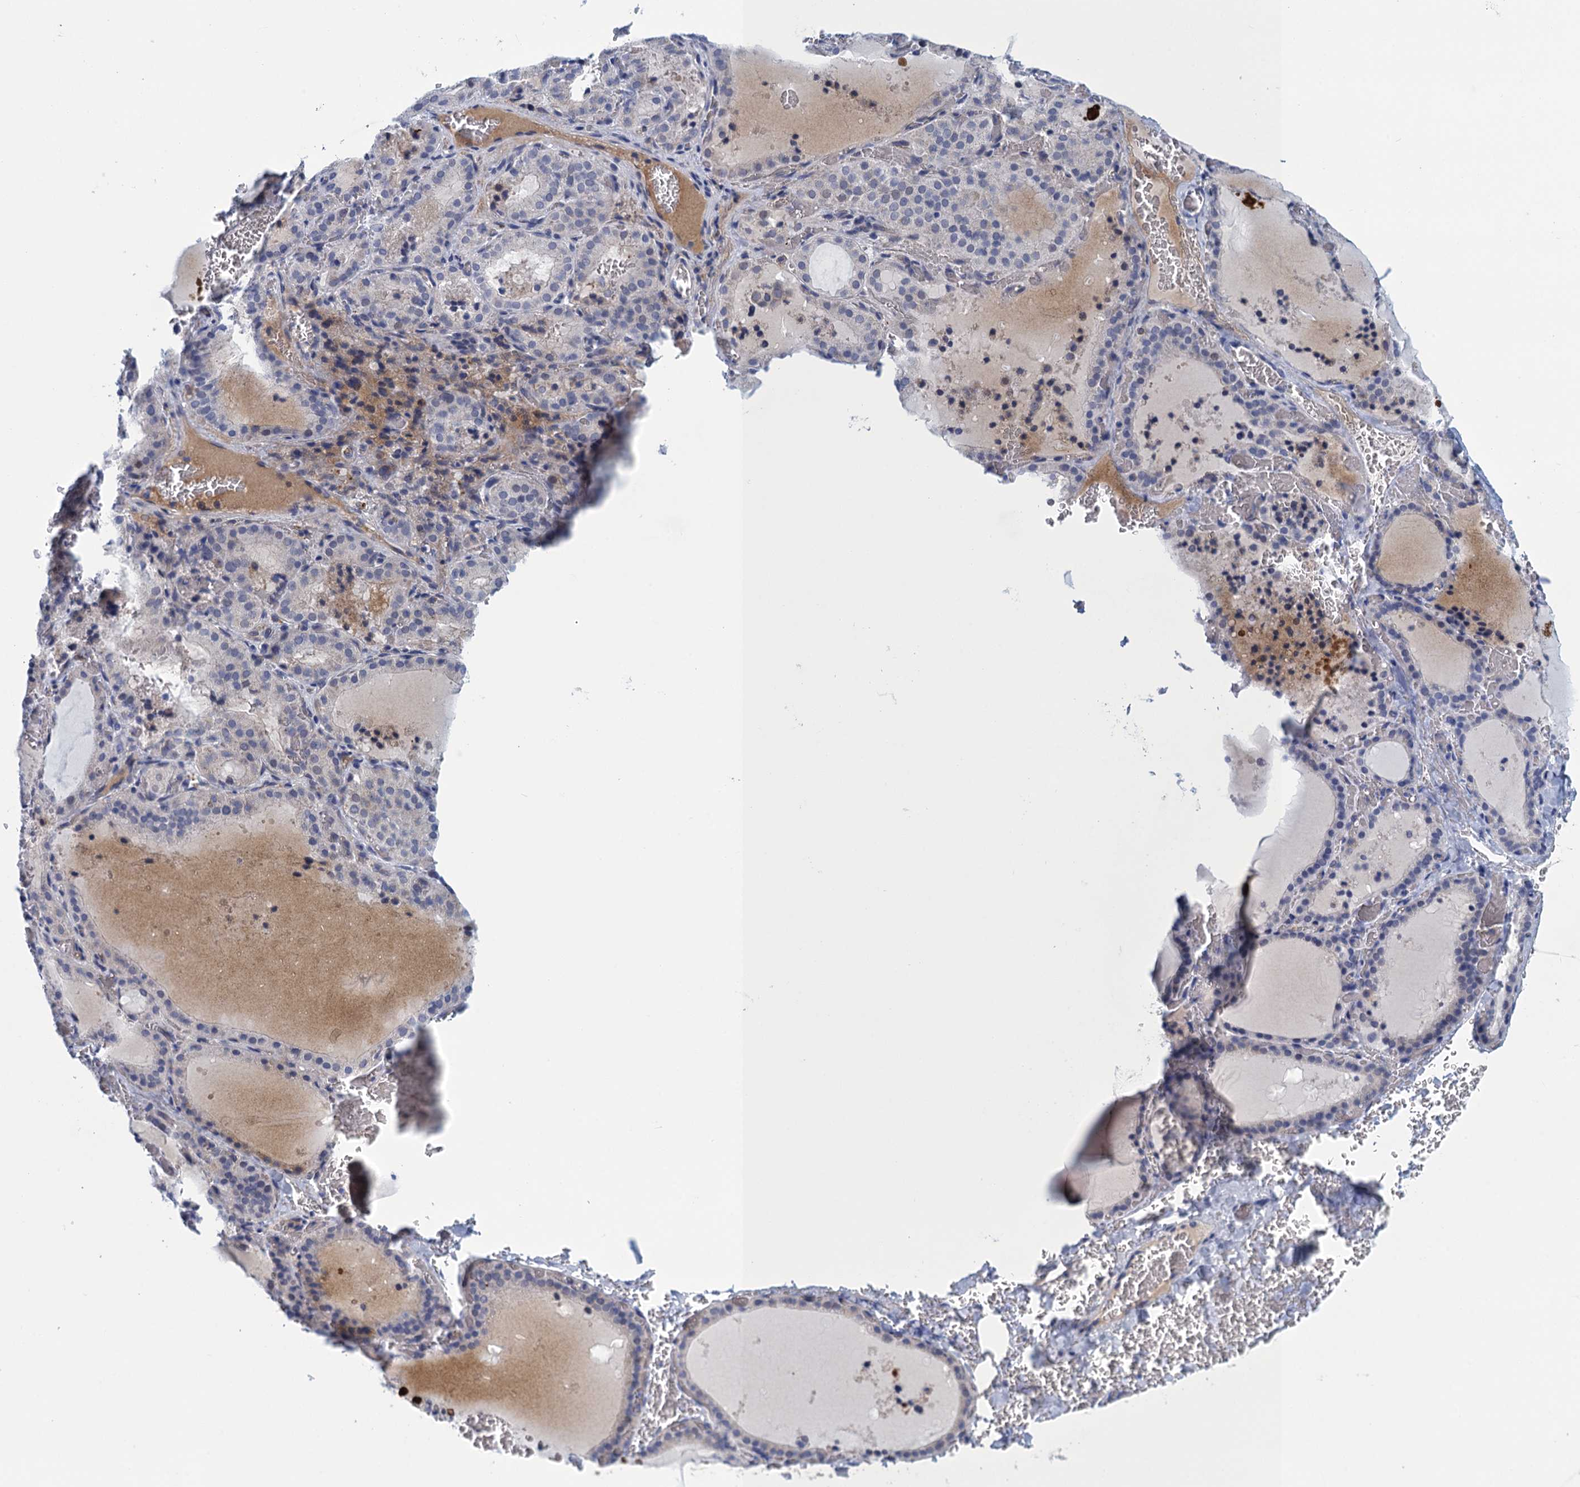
{"staining": {"intensity": "negative", "quantity": "none", "location": "none"}, "tissue": "thyroid gland", "cell_type": "Glandular cells", "image_type": "normal", "snomed": [{"axis": "morphology", "description": "Normal tissue, NOS"}, {"axis": "topography", "description": "Thyroid gland"}], "caption": "A high-resolution photomicrograph shows IHC staining of benign thyroid gland, which shows no significant expression in glandular cells.", "gene": "SCEL", "patient": {"sex": "female", "age": 39}}